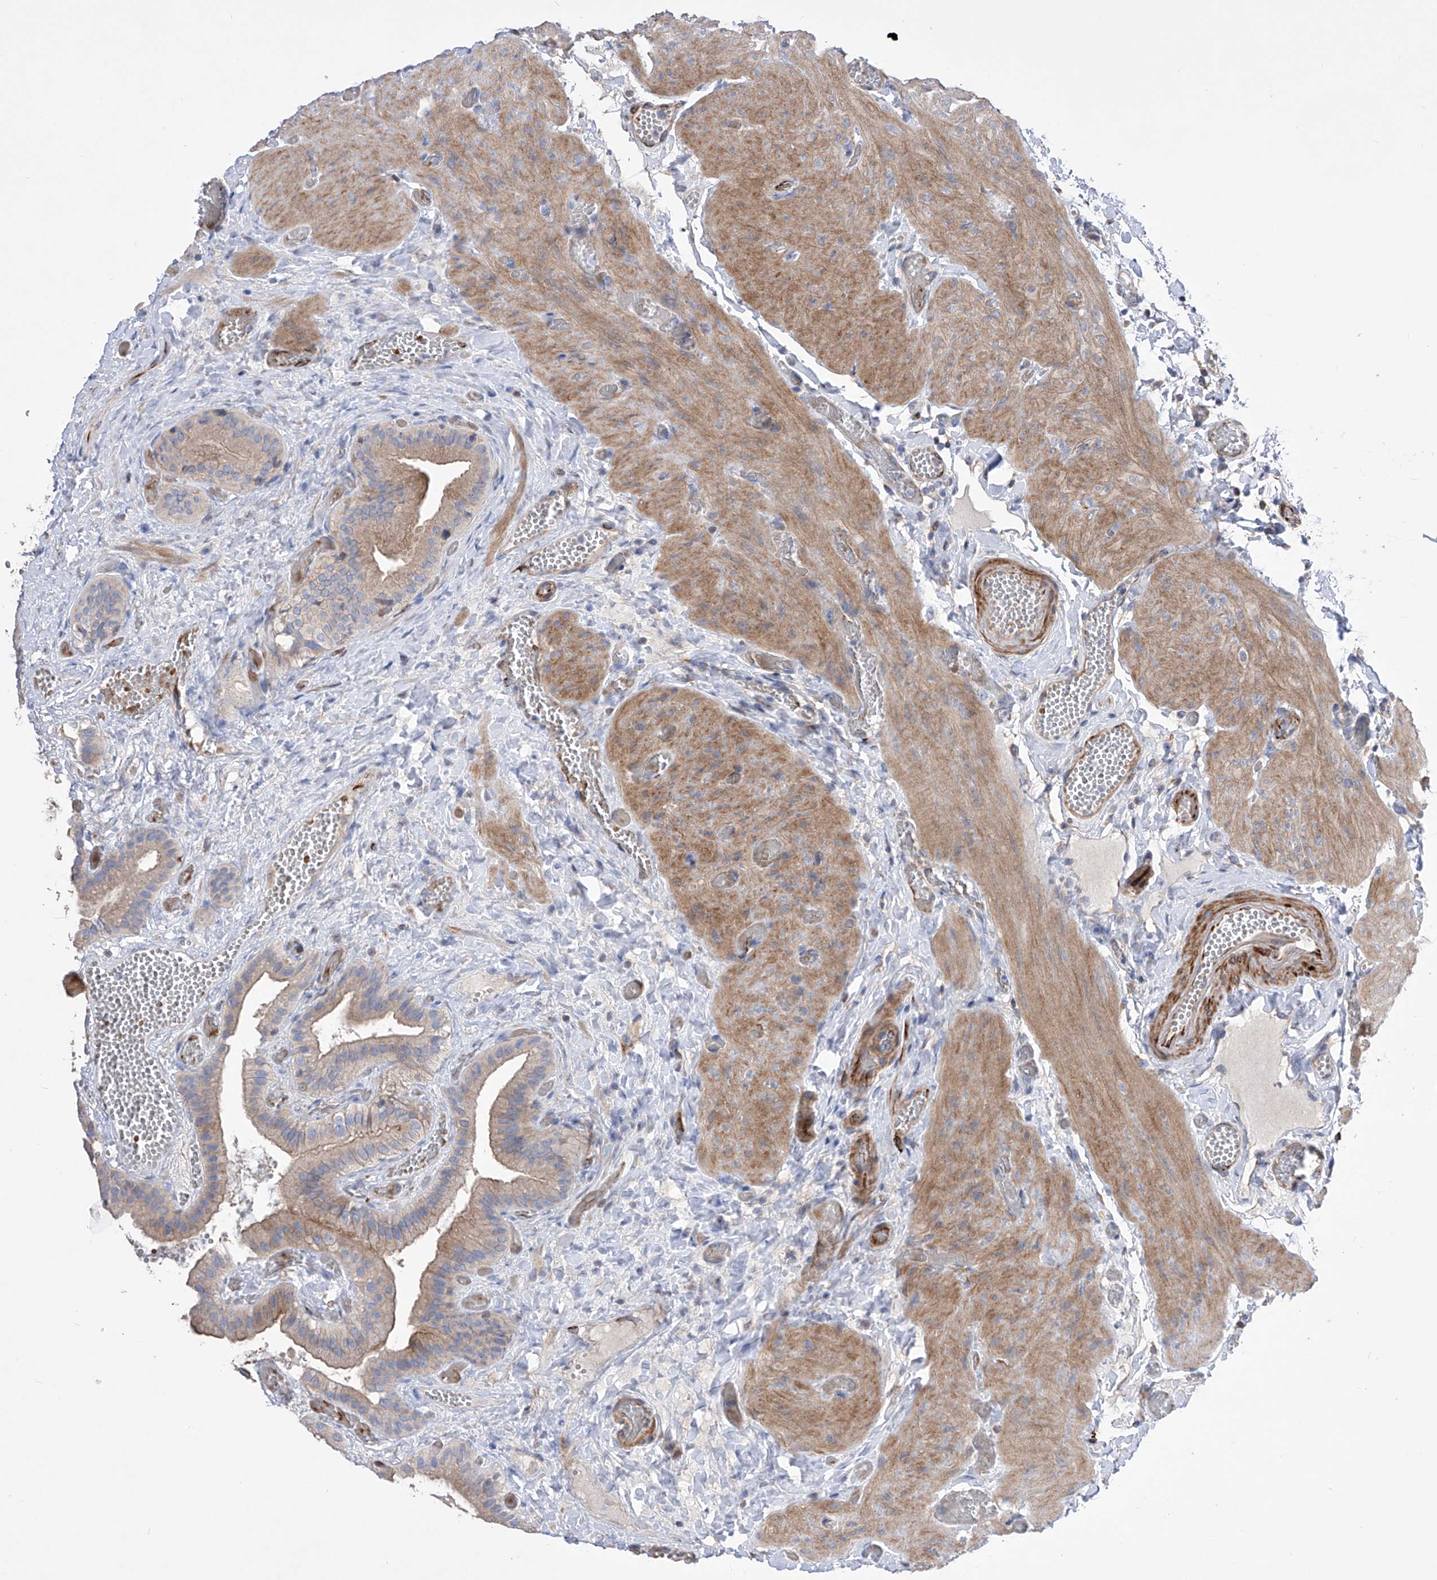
{"staining": {"intensity": "moderate", "quantity": "25%-75%", "location": "cytoplasmic/membranous"}, "tissue": "gallbladder", "cell_type": "Glandular cells", "image_type": "normal", "snomed": [{"axis": "morphology", "description": "Normal tissue, NOS"}, {"axis": "topography", "description": "Gallbladder"}], "caption": "This histopathology image reveals IHC staining of unremarkable gallbladder, with medium moderate cytoplasmic/membranous expression in approximately 25%-75% of glandular cells.", "gene": "NFATC4", "patient": {"sex": "female", "age": 64}}